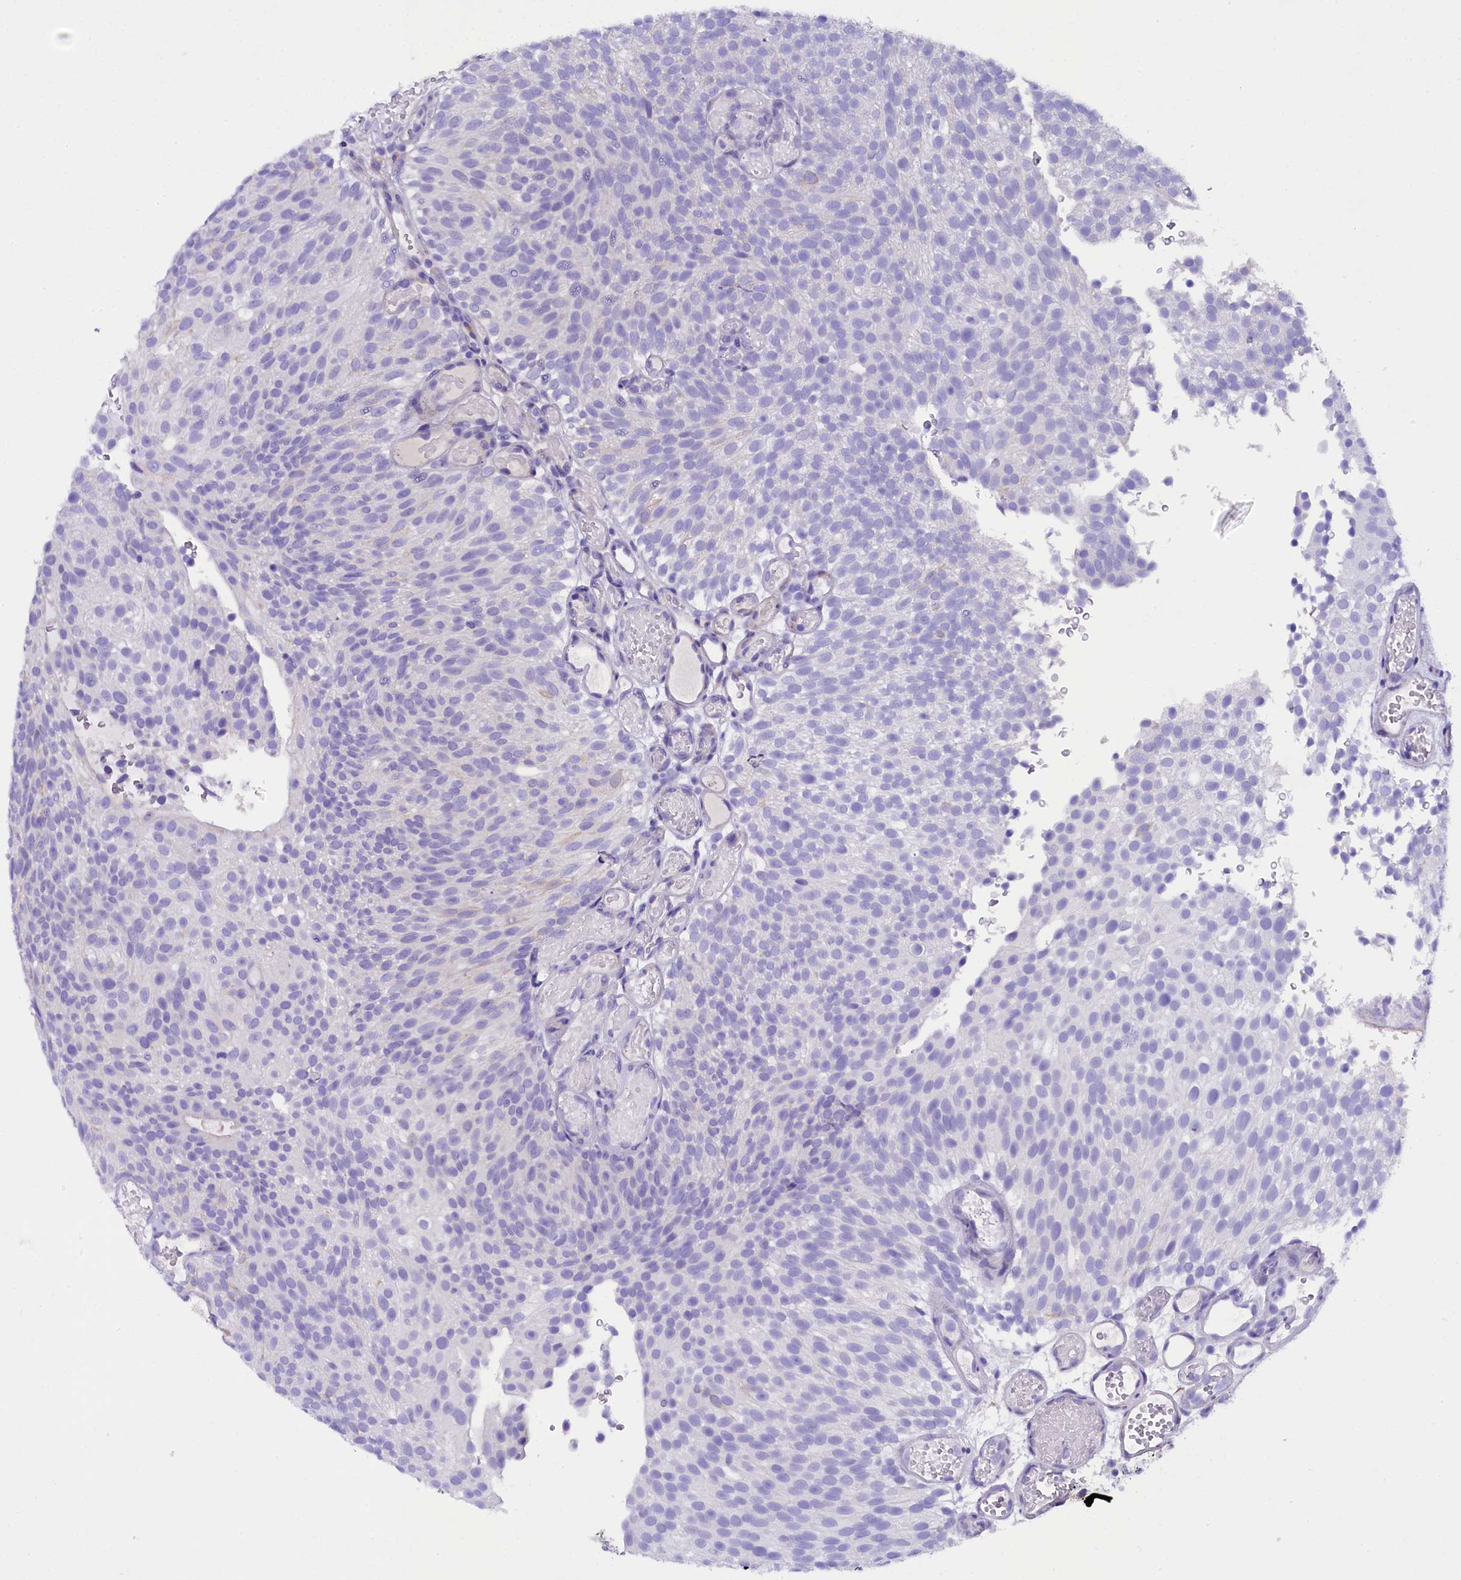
{"staining": {"intensity": "negative", "quantity": "none", "location": "none"}, "tissue": "urothelial cancer", "cell_type": "Tumor cells", "image_type": "cancer", "snomed": [{"axis": "morphology", "description": "Urothelial carcinoma, Low grade"}, {"axis": "topography", "description": "Urinary bladder"}], "caption": "The immunohistochemistry histopathology image has no significant positivity in tumor cells of urothelial carcinoma (low-grade) tissue.", "gene": "SOD3", "patient": {"sex": "male", "age": 78}}